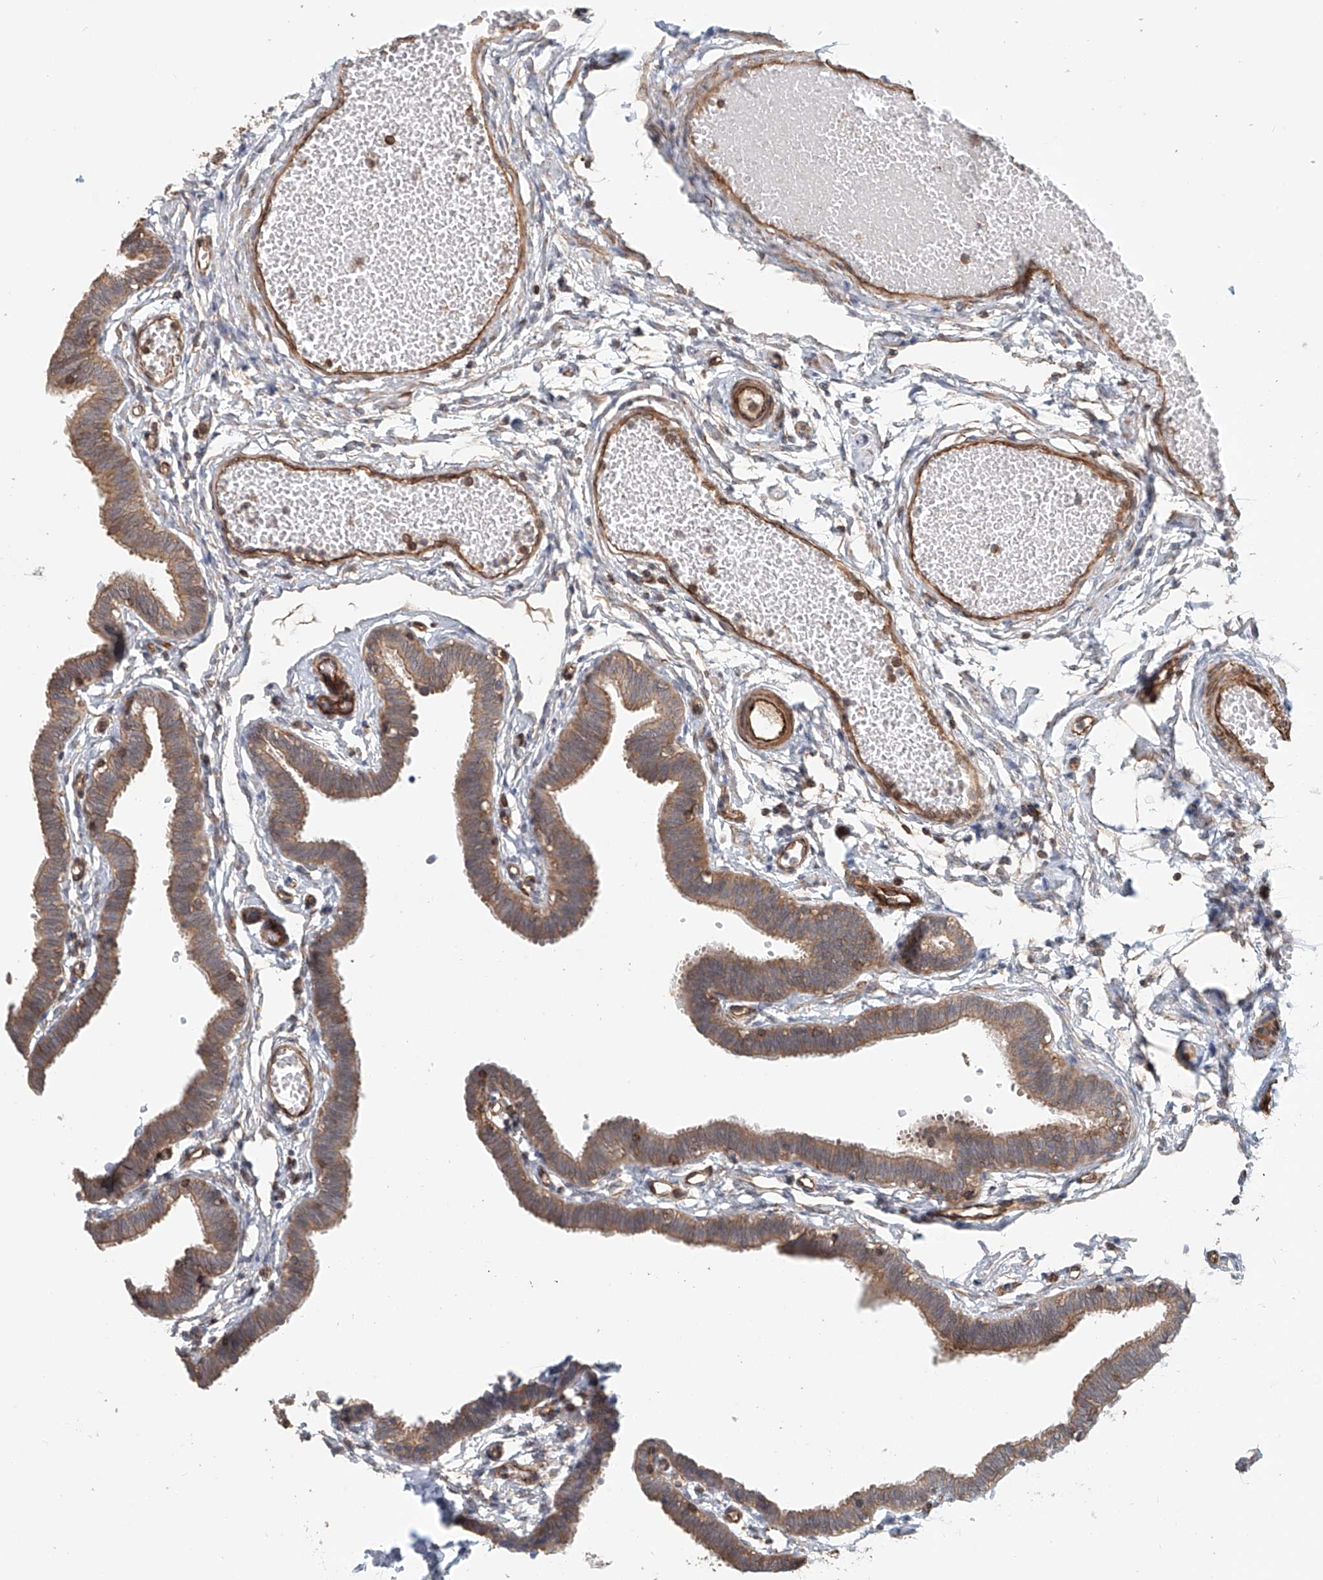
{"staining": {"intensity": "moderate", "quantity": ">75%", "location": "cytoplasmic/membranous"}, "tissue": "fallopian tube", "cell_type": "Glandular cells", "image_type": "normal", "snomed": [{"axis": "morphology", "description": "Normal tissue, NOS"}, {"axis": "topography", "description": "Fallopian tube"}, {"axis": "topography", "description": "Ovary"}], "caption": "IHC histopathology image of normal human fallopian tube stained for a protein (brown), which shows medium levels of moderate cytoplasmic/membranous expression in approximately >75% of glandular cells.", "gene": "FRYL", "patient": {"sex": "female", "age": 23}}